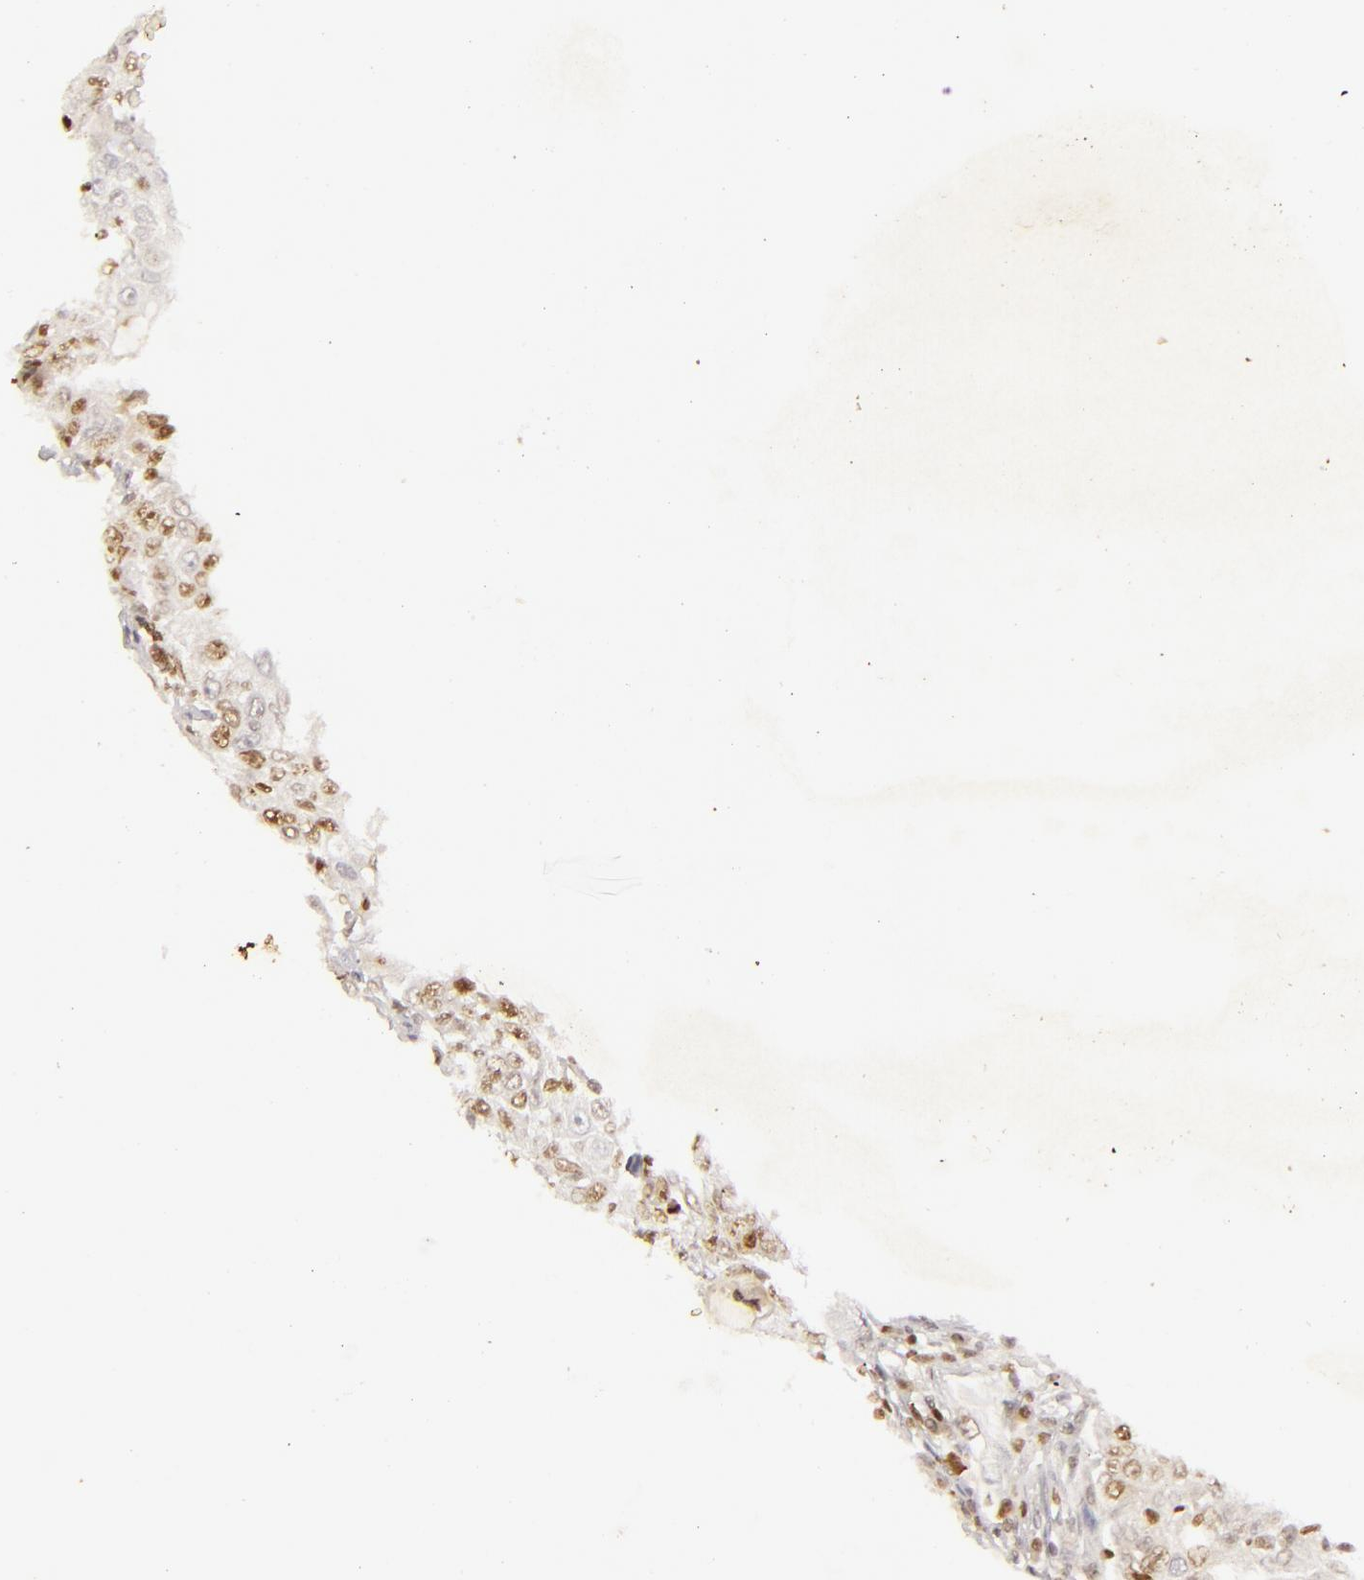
{"staining": {"intensity": "strong", "quantity": ">75%", "location": "nuclear"}, "tissue": "lymph node", "cell_type": "Germinal center cells", "image_type": "normal", "snomed": [{"axis": "morphology", "description": "Normal tissue, NOS"}, {"axis": "topography", "description": "Lymph node"}], "caption": "Approximately >75% of germinal center cells in unremarkable human lymph node display strong nuclear protein staining as visualized by brown immunohistochemical staining.", "gene": "FEN1", "patient": {"sex": "female", "age": 42}}